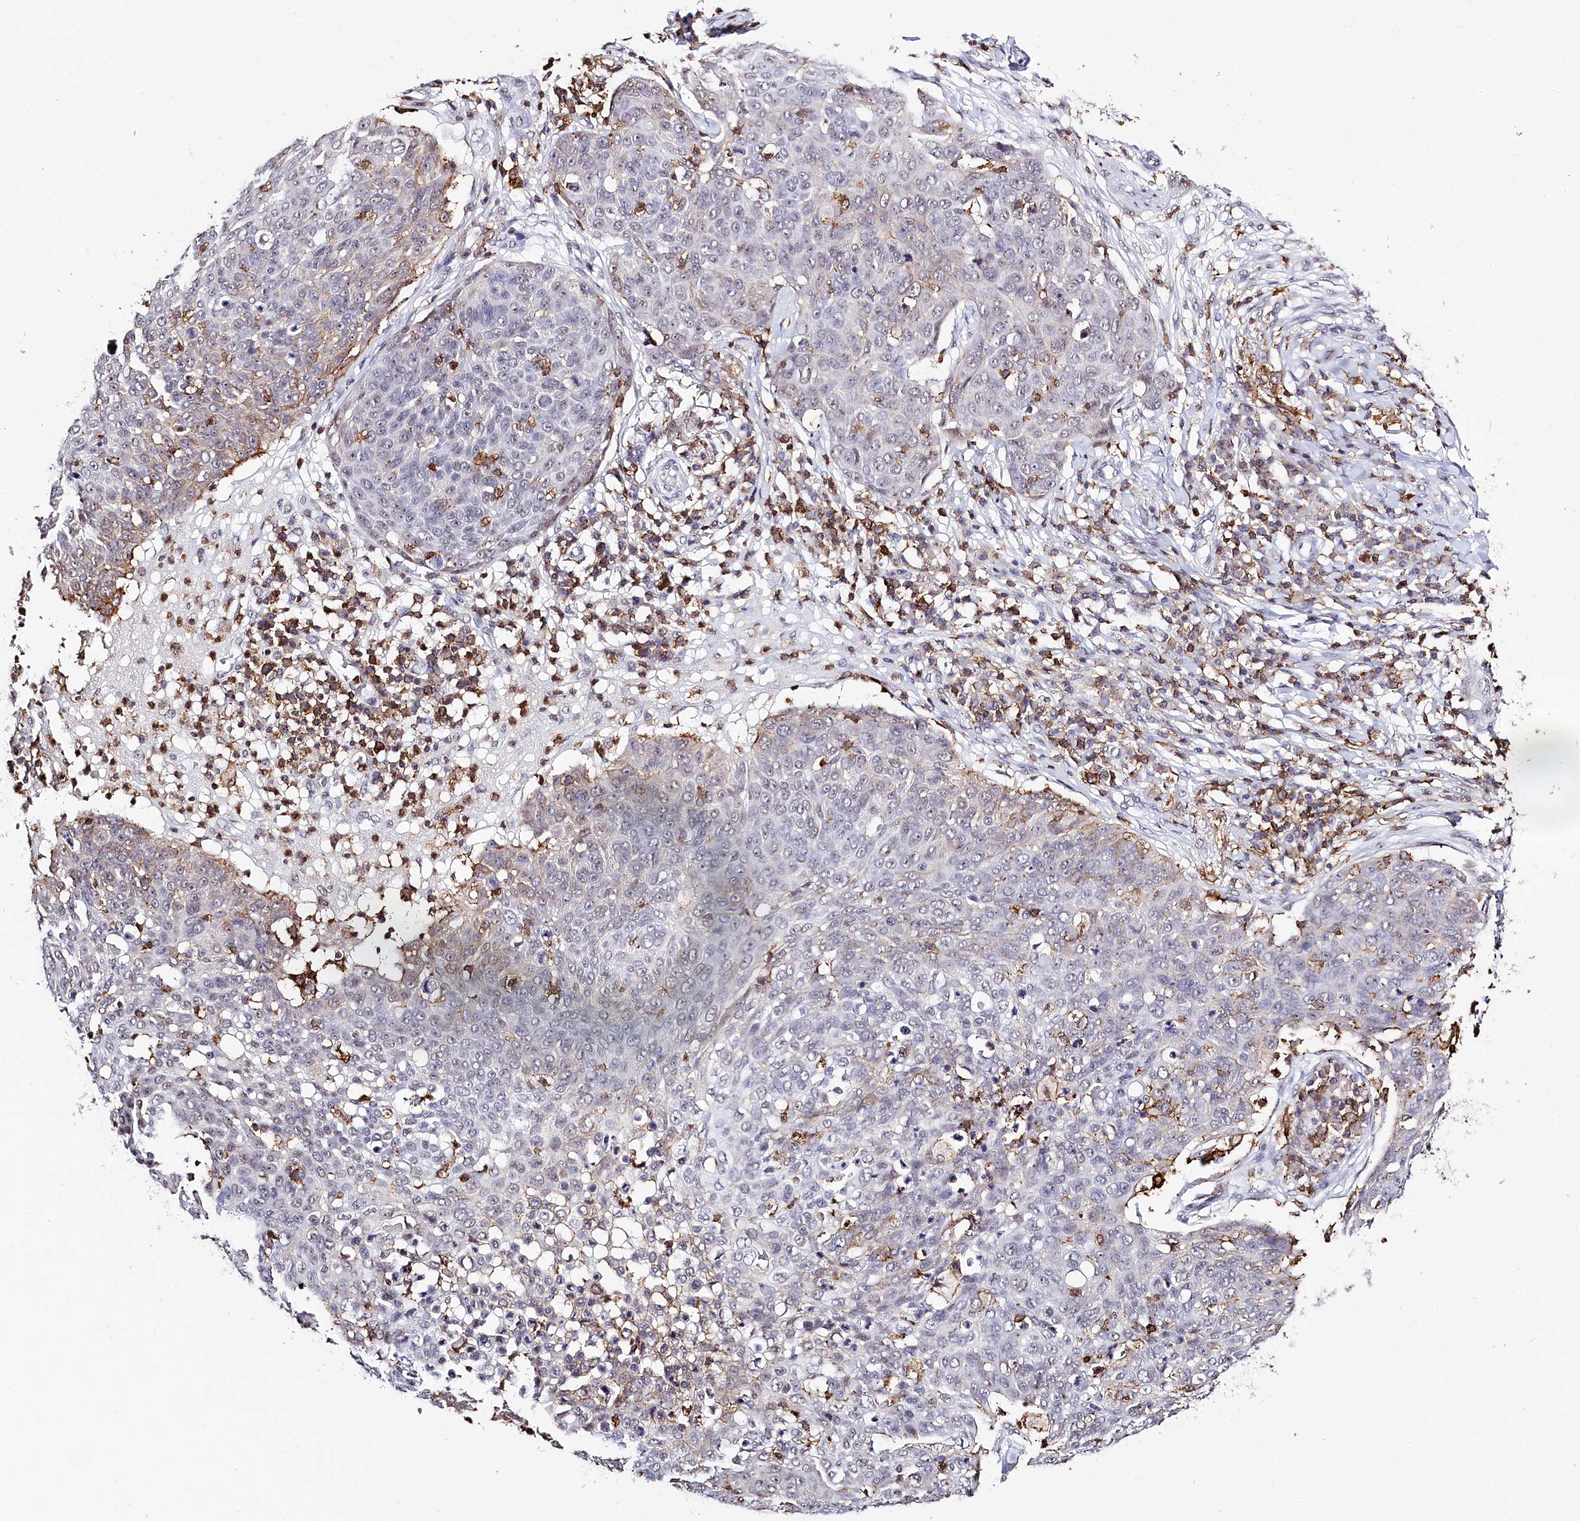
{"staining": {"intensity": "negative", "quantity": "none", "location": "none"}, "tissue": "skin cancer", "cell_type": "Tumor cells", "image_type": "cancer", "snomed": [{"axis": "morphology", "description": "Squamous cell carcinoma in situ, NOS"}, {"axis": "morphology", "description": "Squamous cell carcinoma, NOS"}, {"axis": "topography", "description": "Skin"}], "caption": "Photomicrograph shows no protein staining in tumor cells of skin squamous cell carcinoma in situ tissue. (DAB (3,3'-diaminobenzidine) immunohistochemistry, high magnification).", "gene": "BARD1", "patient": {"sex": "male", "age": 93}}